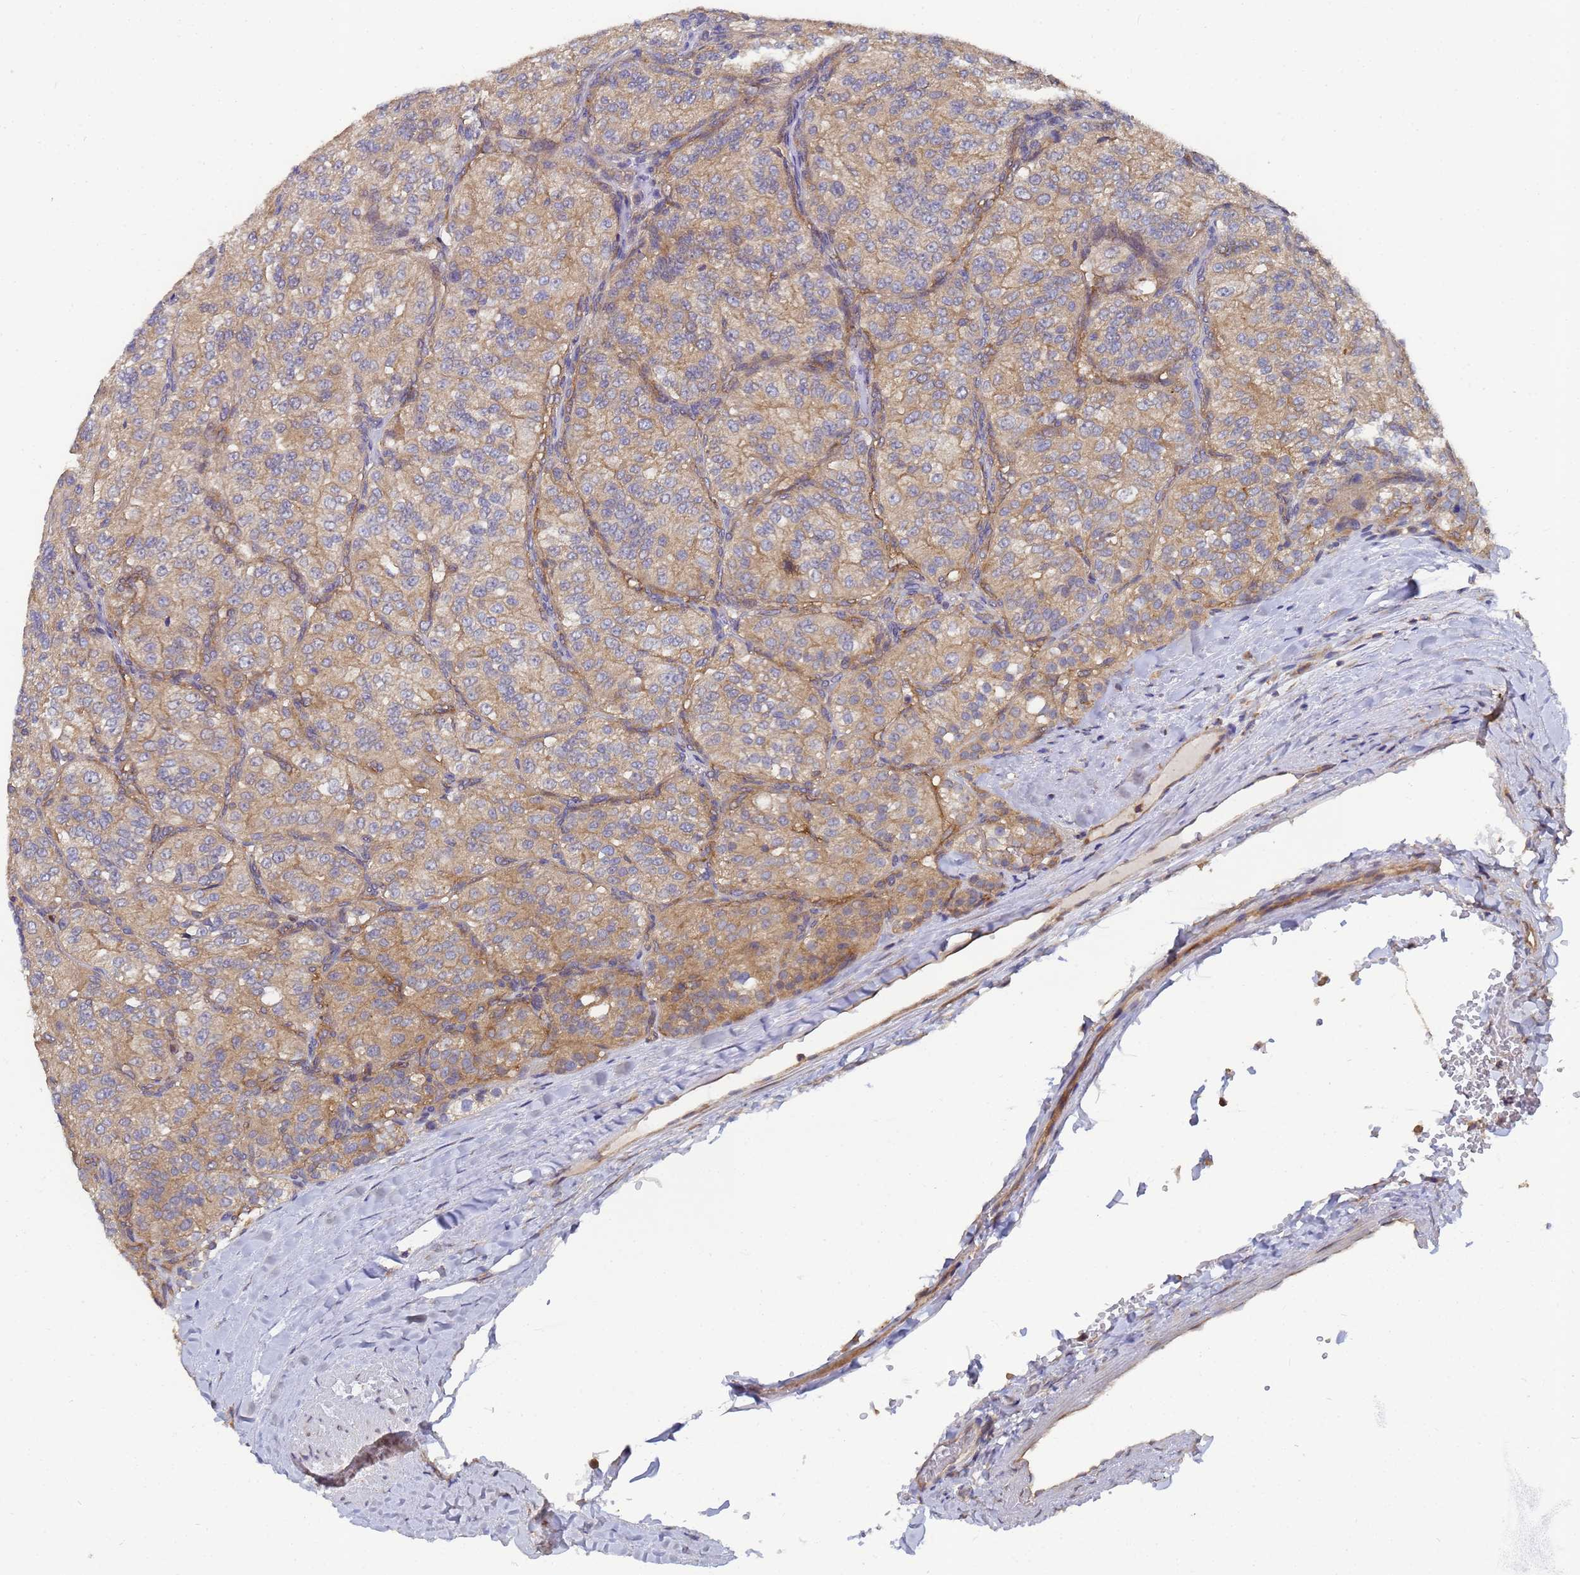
{"staining": {"intensity": "moderate", "quantity": ">75%", "location": "cytoplasmic/membranous"}, "tissue": "renal cancer", "cell_type": "Tumor cells", "image_type": "cancer", "snomed": [{"axis": "morphology", "description": "Adenocarcinoma, NOS"}, {"axis": "topography", "description": "Kidney"}], "caption": "Protein expression analysis of human renal cancer (adenocarcinoma) reveals moderate cytoplasmic/membranous expression in approximately >75% of tumor cells.", "gene": "ALS2CL", "patient": {"sex": "female", "age": 63}}